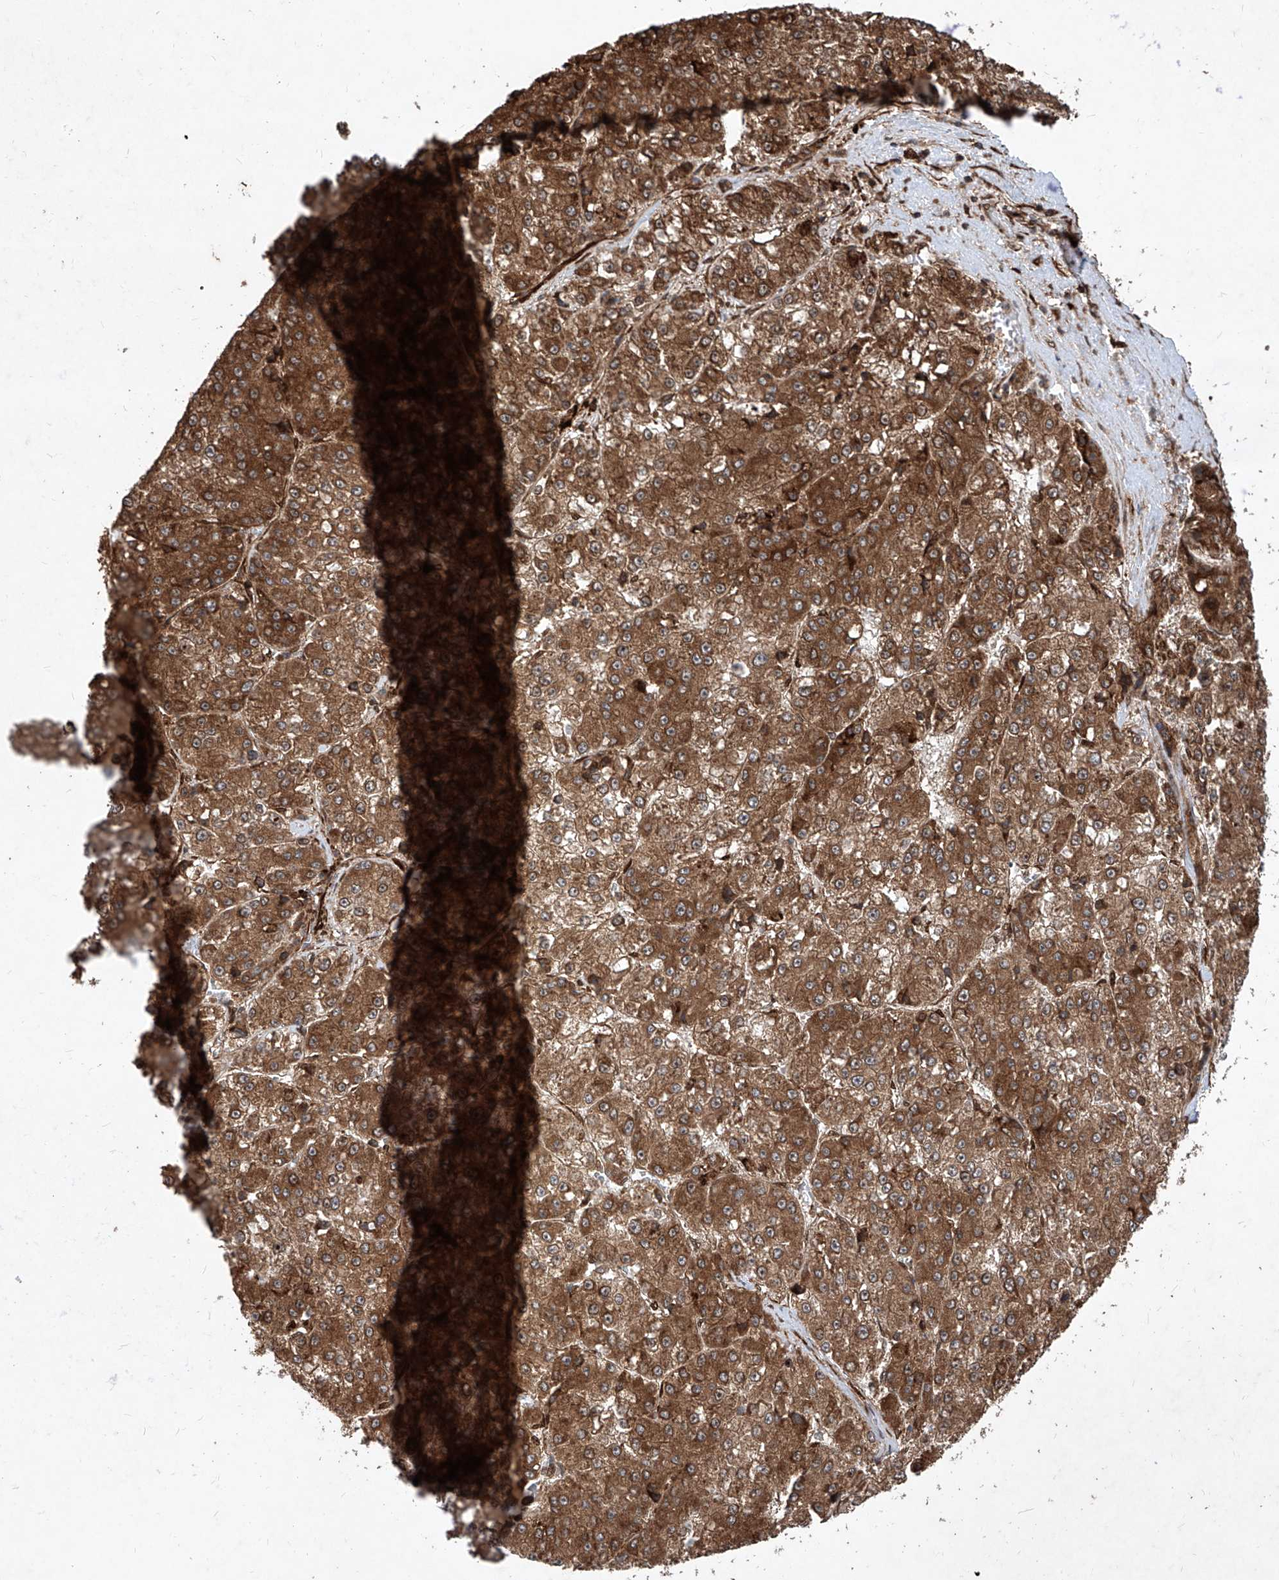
{"staining": {"intensity": "strong", "quantity": ">75%", "location": "cytoplasmic/membranous"}, "tissue": "liver cancer", "cell_type": "Tumor cells", "image_type": "cancer", "snomed": [{"axis": "morphology", "description": "Carcinoma, Hepatocellular, NOS"}, {"axis": "topography", "description": "Liver"}], "caption": "Hepatocellular carcinoma (liver) stained with IHC shows strong cytoplasmic/membranous staining in approximately >75% of tumor cells.", "gene": "MAGED2", "patient": {"sex": "female", "age": 73}}